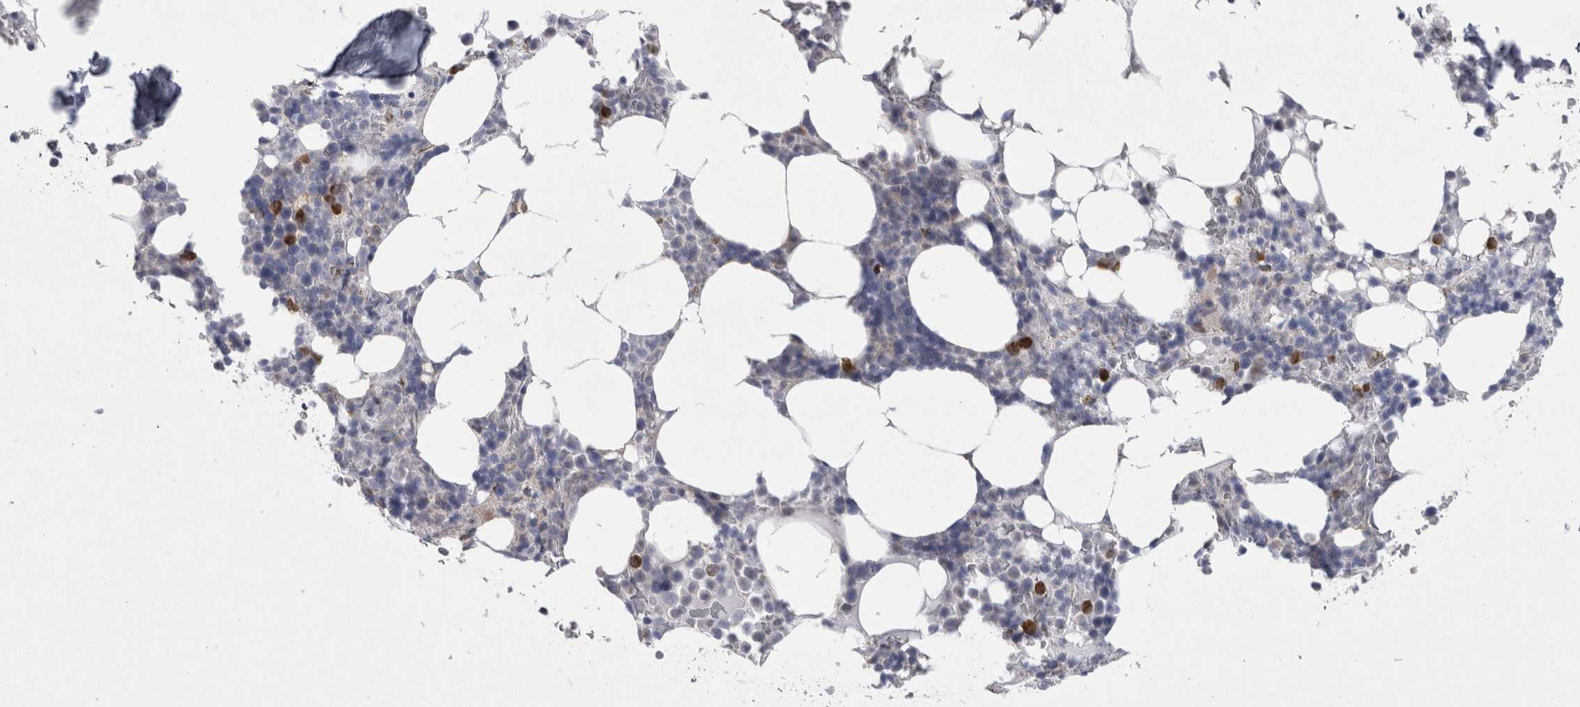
{"staining": {"intensity": "strong", "quantity": "<25%", "location": "cytoplasmic/membranous"}, "tissue": "bone marrow", "cell_type": "Hematopoietic cells", "image_type": "normal", "snomed": [{"axis": "morphology", "description": "Normal tissue, NOS"}, {"axis": "topography", "description": "Bone marrow"}], "caption": "Immunohistochemical staining of normal human bone marrow reveals <25% levels of strong cytoplasmic/membranous protein expression in approximately <25% of hematopoietic cells. (IHC, brightfield microscopy, high magnification).", "gene": "AGMAT", "patient": {"sex": "male", "age": 58}}